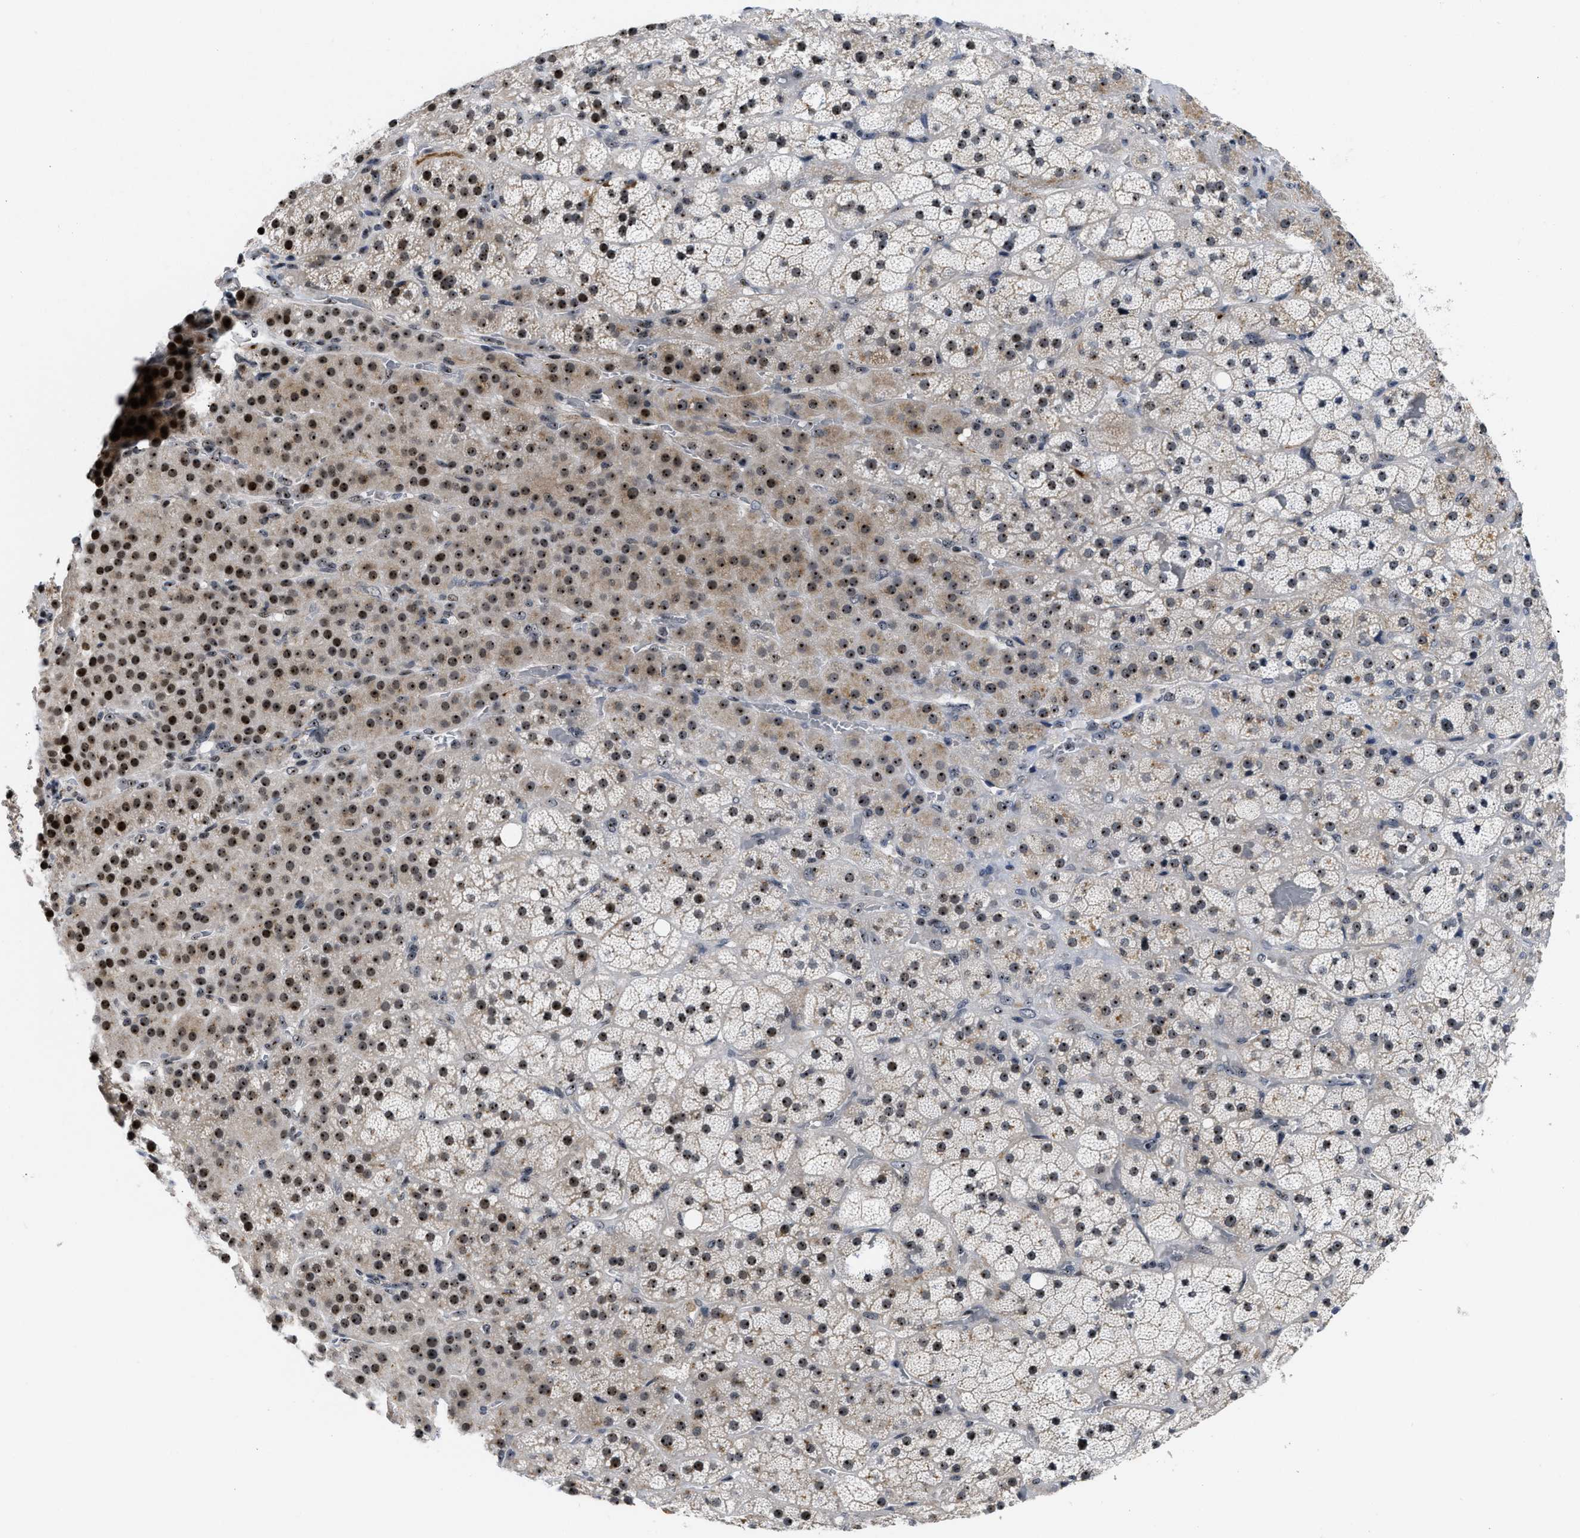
{"staining": {"intensity": "strong", "quantity": ">75%", "location": "nuclear"}, "tissue": "adrenal gland", "cell_type": "Glandular cells", "image_type": "normal", "snomed": [{"axis": "morphology", "description": "Normal tissue, NOS"}, {"axis": "topography", "description": "Adrenal gland"}], "caption": "Immunohistochemistry (IHC) (DAB (3,3'-diaminobenzidine)) staining of normal human adrenal gland reveals strong nuclear protein positivity in about >75% of glandular cells.", "gene": "NOP58", "patient": {"sex": "male", "age": 57}}